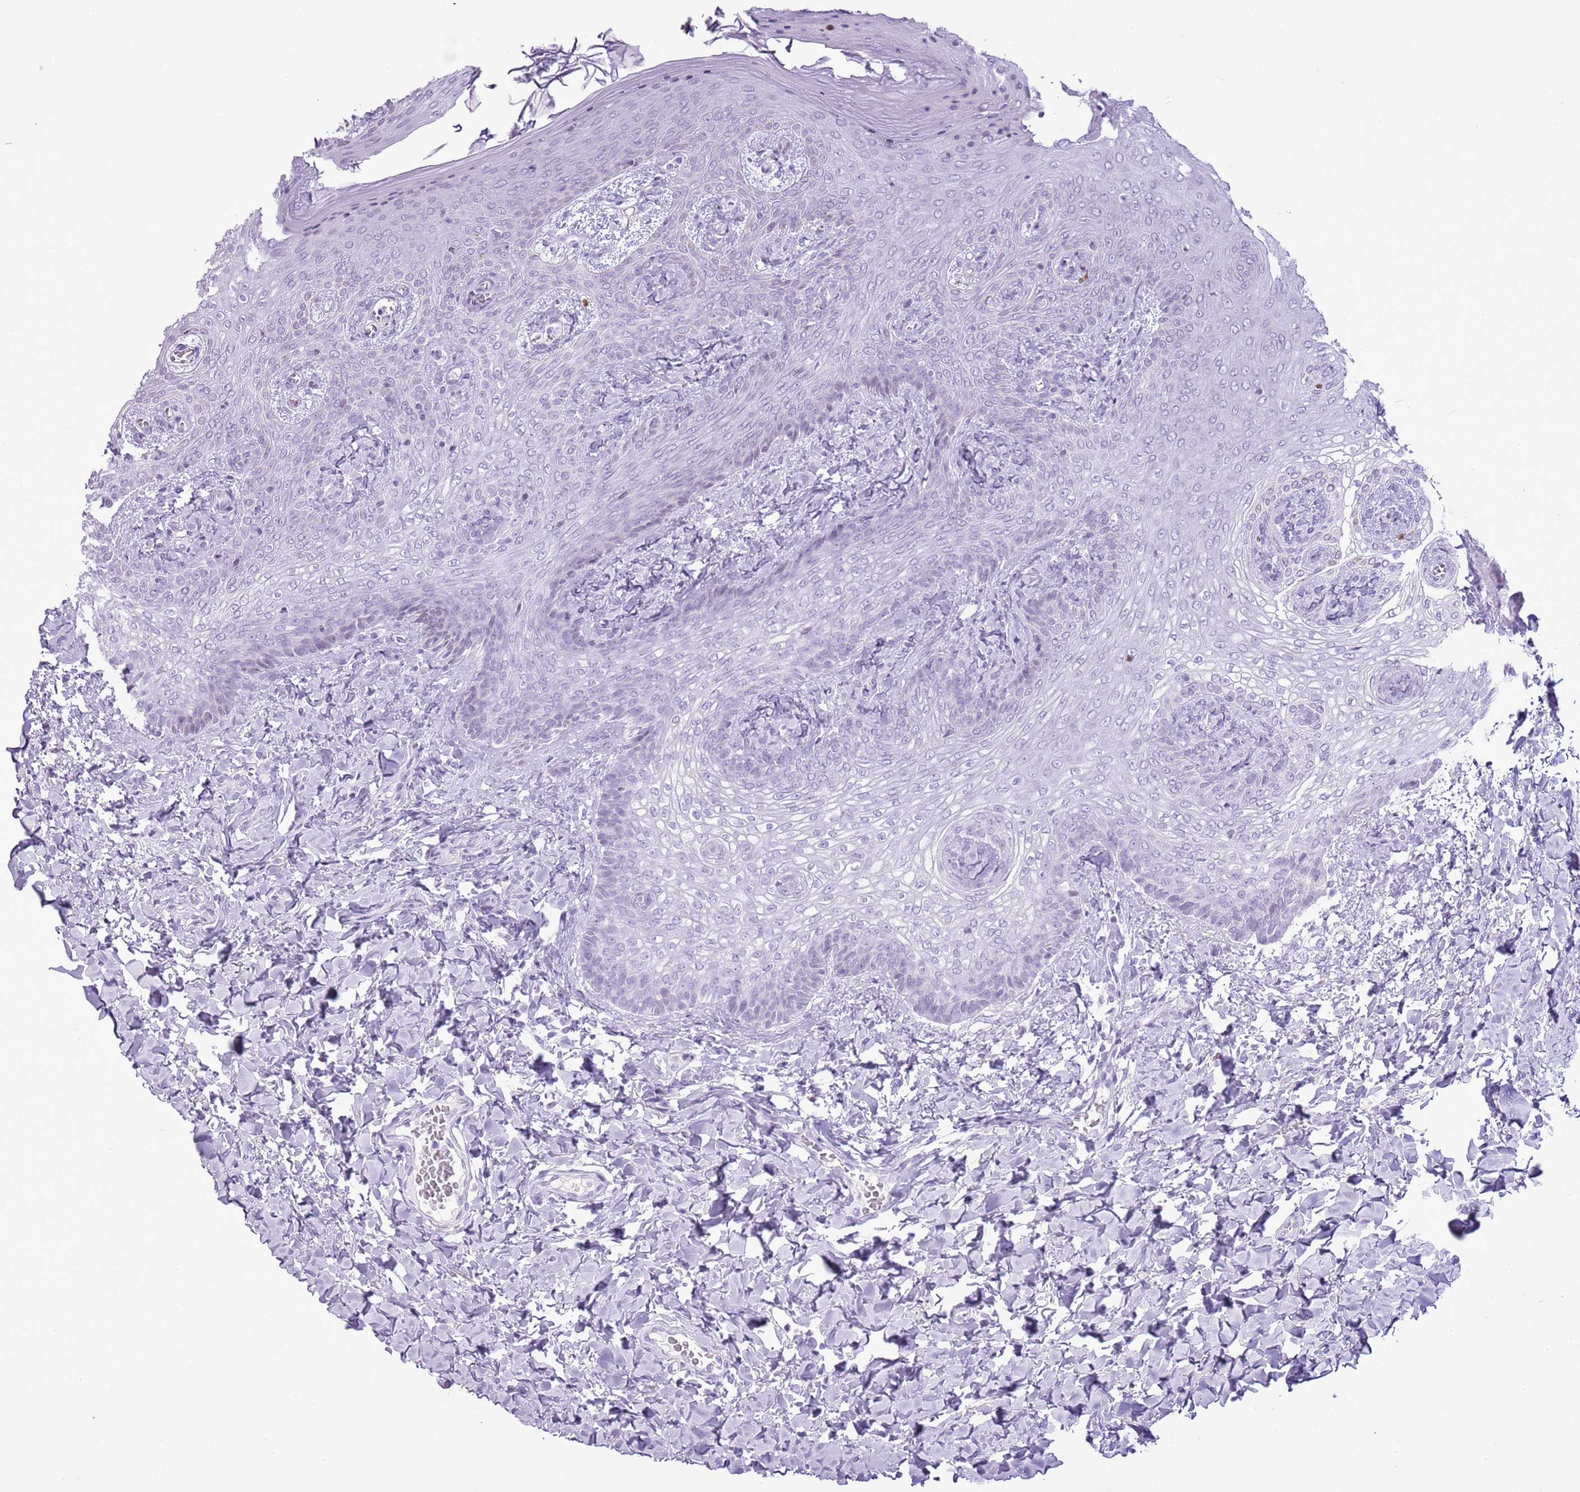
{"staining": {"intensity": "negative", "quantity": "none", "location": "none"}, "tissue": "breast cancer", "cell_type": "Tumor cells", "image_type": "cancer", "snomed": [{"axis": "morphology", "description": "Duct carcinoma"}, {"axis": "topography", "description": "Breast"}], "caption": "Immunohistochemistry (IHC) image of human invasive ductal carcinoma (breast) stained for a protein (brown), which demonstrates no positivity in tumor cells.", "gene": "ASIP", "patient": {"sex": "female", "age": 40}}